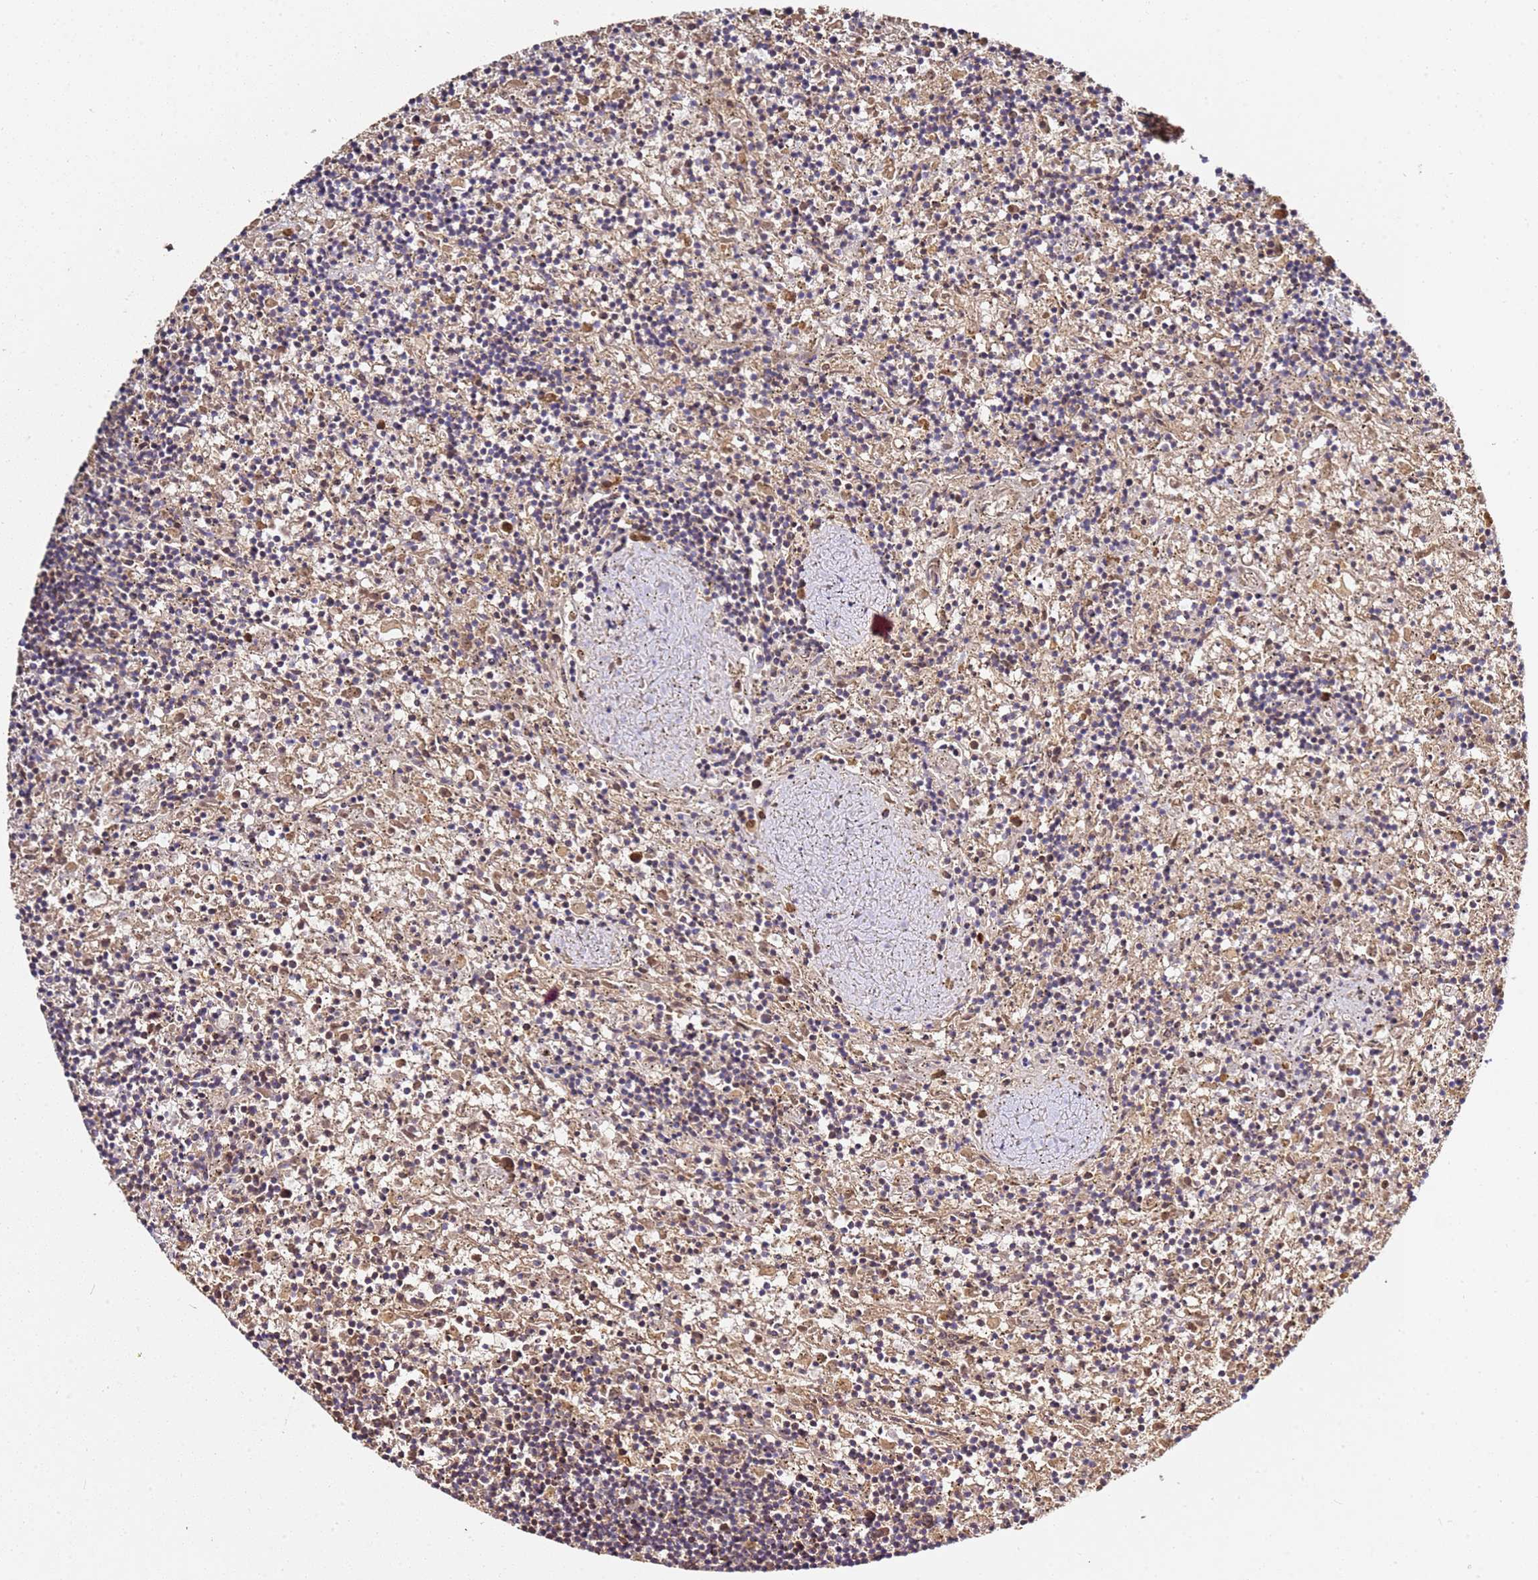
{"staining": {"intensity": "weak", "quantity": "<25%", "location": "cytoplasmic/membranous"}, "tissue": "lymphoma", "cell_type": "Tumor cells", "image_type": "cancer", "snomed": [{"axis": "morphology", "description": "Malignant lymphoma, non-Hodgkin's type, Low grade"}, {"axis": "topography", "description": "Spleen"}], "caption": "Tumor cells show no significant staining in malignant lymphoma, non-Hodgkin's type (low-grade). (Stains: DAB (3,3'-diaminobenzidine) immunohistochemistry with hematoxylin counter stain, Microscopy: brightfield microscopy at high magnification).", "gene": "OSBPL2", "patient": {"sex": "male", "age": 76}}